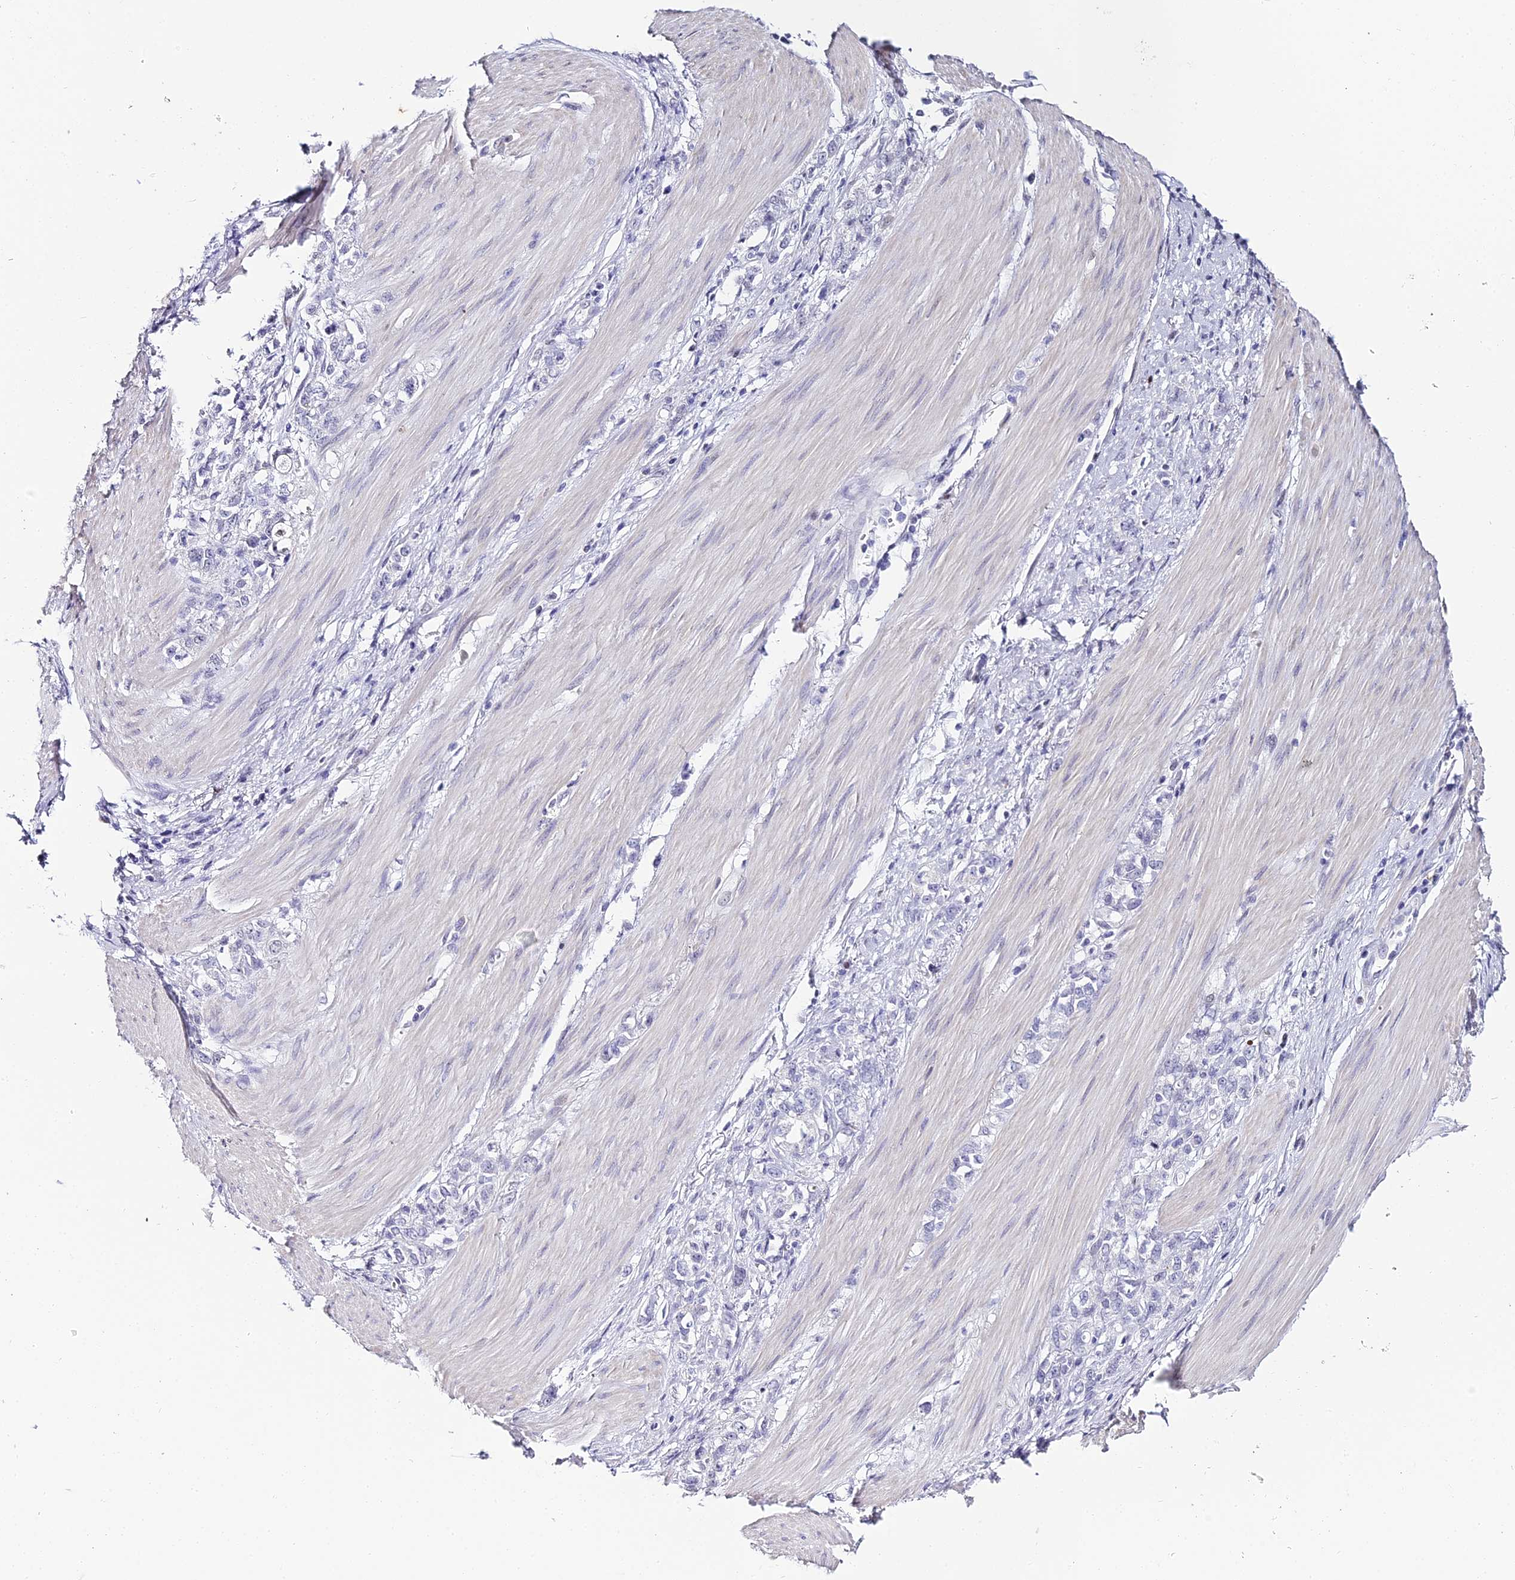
{"staining": {"intensity": "negative", "quantity": "none", "location": "none"}, "tissue": "stomach cancer", "cell_type": "Tumor cells", "image_type": "cancer", "snomed": [{"axis": "morphology", "description": "Adenocarcinoma, NOS"}, {"axis": "topography", "description": "Stomach"}], "caption": "This is an immunohistochemistry micrograph of stomach cancer. There is no staining in tumor cells.", "gene": "ABHD14A-ACY1", "patient": {"sex": "female", "age": 76}}